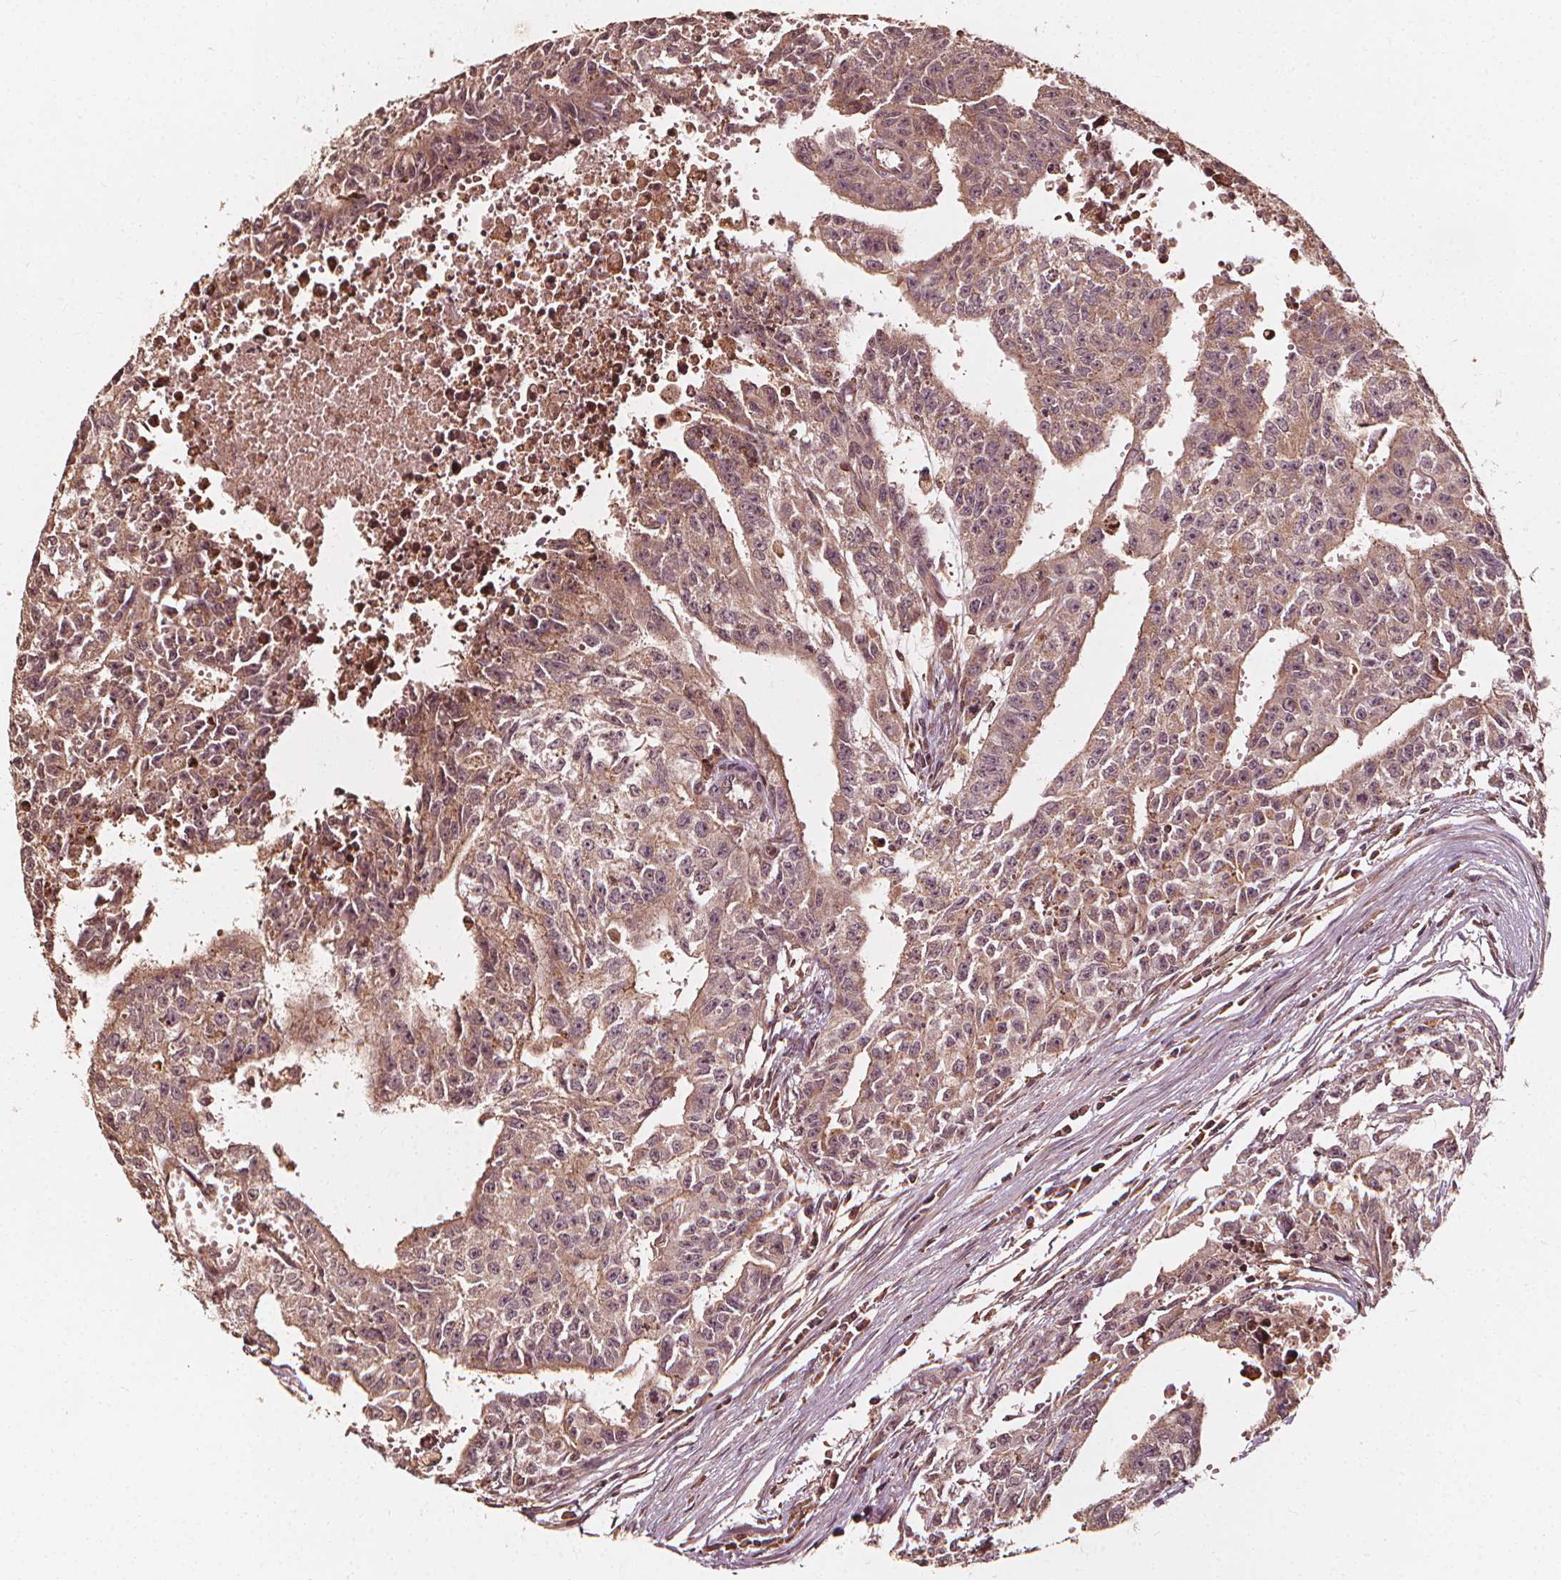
{"staining": {"intensity": "weak", "quantity": ">75%", "location": "cytoplasmic/membranous"}, "tissue": "testis cancer", "cell_type": "Tumor cells", "image_type": "cancer", "snomed": [{"axis": "morphology", "description": "Carcinoma, Embryonal, NOS"}, {"axis": "morphology", "description": "Teratoma, malignant, NOS"}, {"axis": "topography", "description": "Testis"}], "caption": "A micrograph showing weak cytoplasmic/membranous staining in about >75% of tumor cells in testis cancer, as visualized by brown immunohistochemical staining.", "gene": "NPC1", "patient": {"sex": "male", "age": 24}}